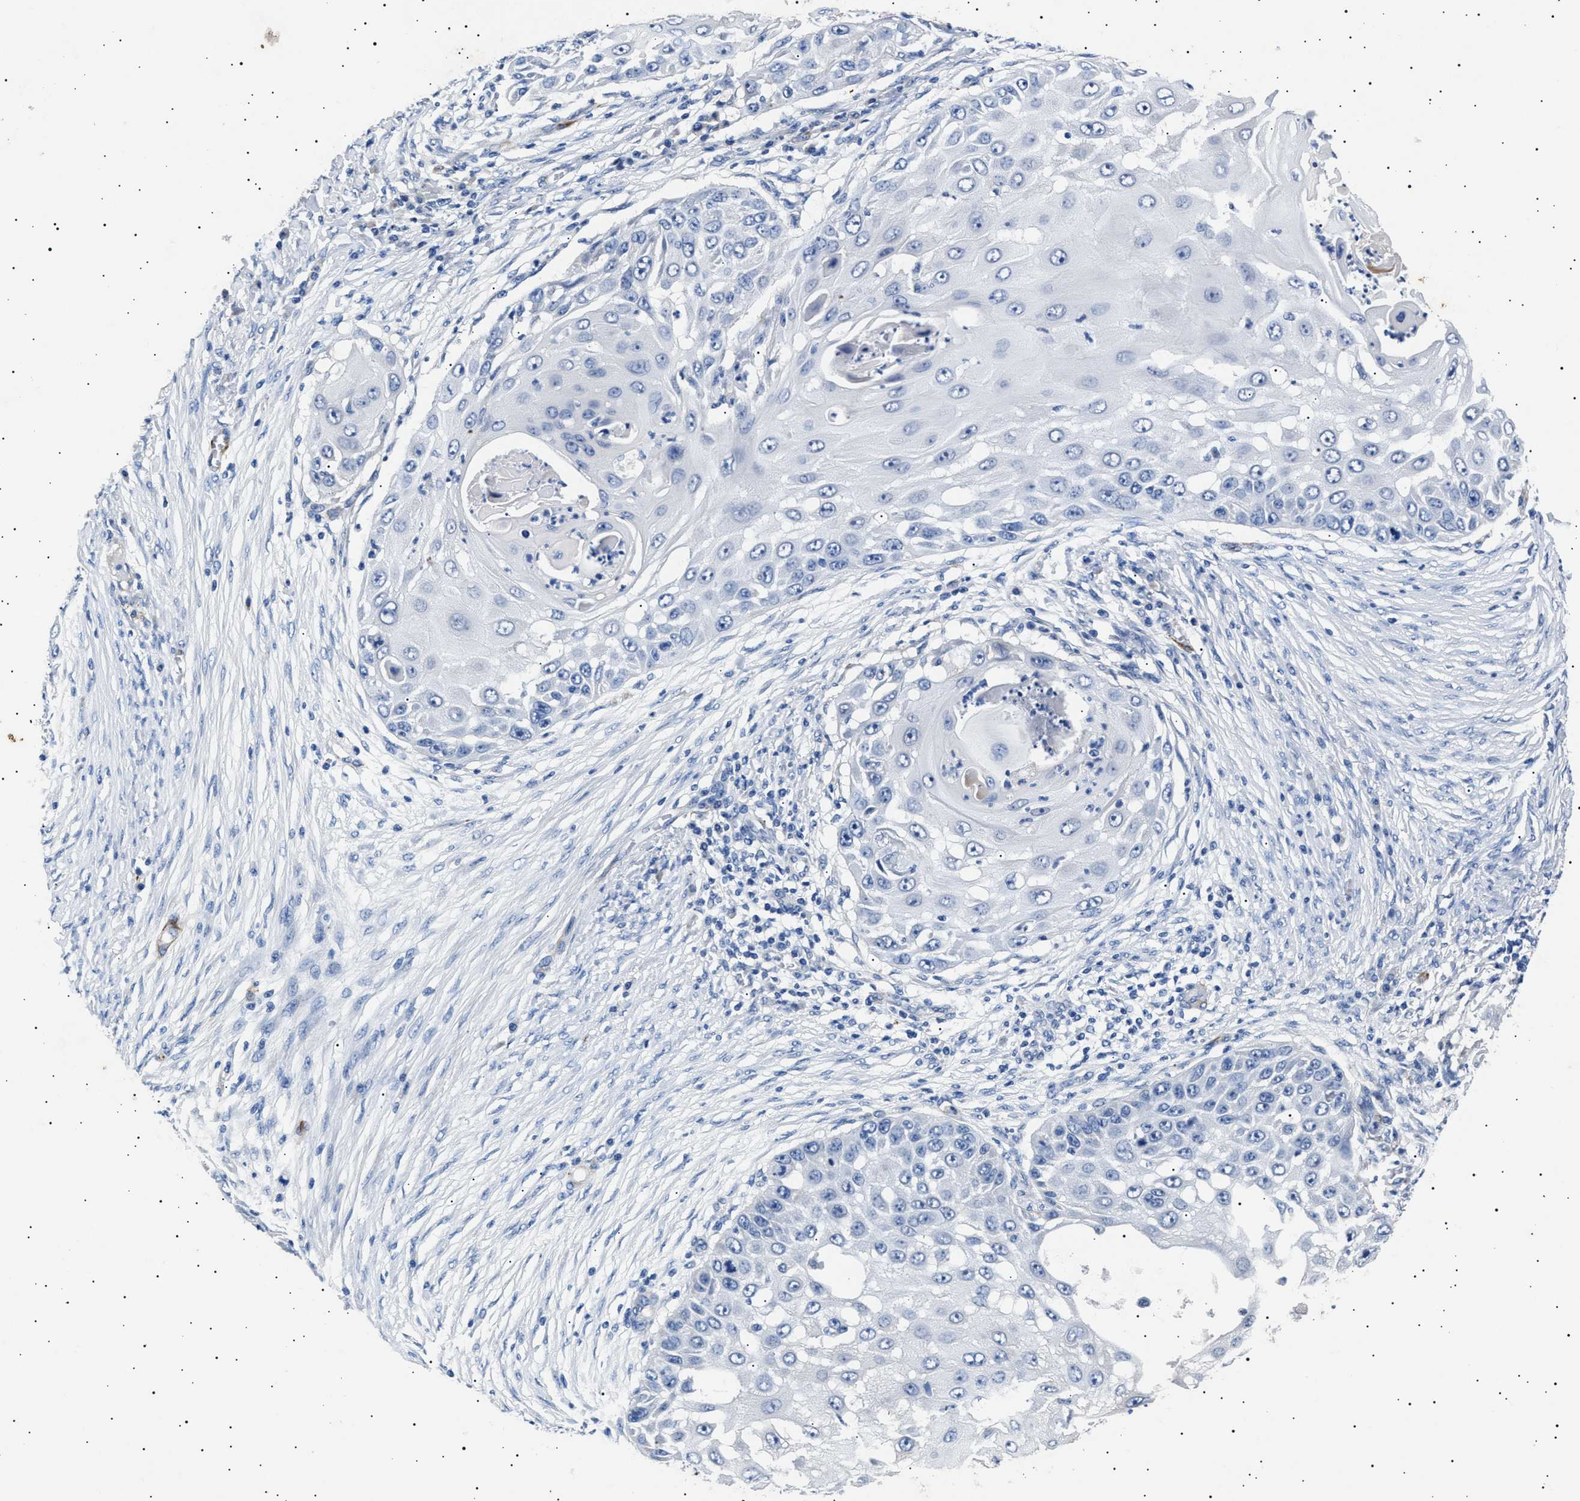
{"staining": {"intensity": "negative", "quantity": "none", "location": "none"}, "tissue": "skin cancer", "cell_type": "Tumor cells", "image_type": "cancer", "snomed": [{"axis": "morphology", "description": "Squamous cell carcinoma, NOS"}, {"axis": "topography", "description": "Skin"}], "caption": "Immunohistochemistry micrograph of neoplastic tissue: human skin cancer stained with DAB displays no significant protein staining in tumor cells.", "gene": "OLFML2A", "patient": {"sex": "female", "age": 44}}